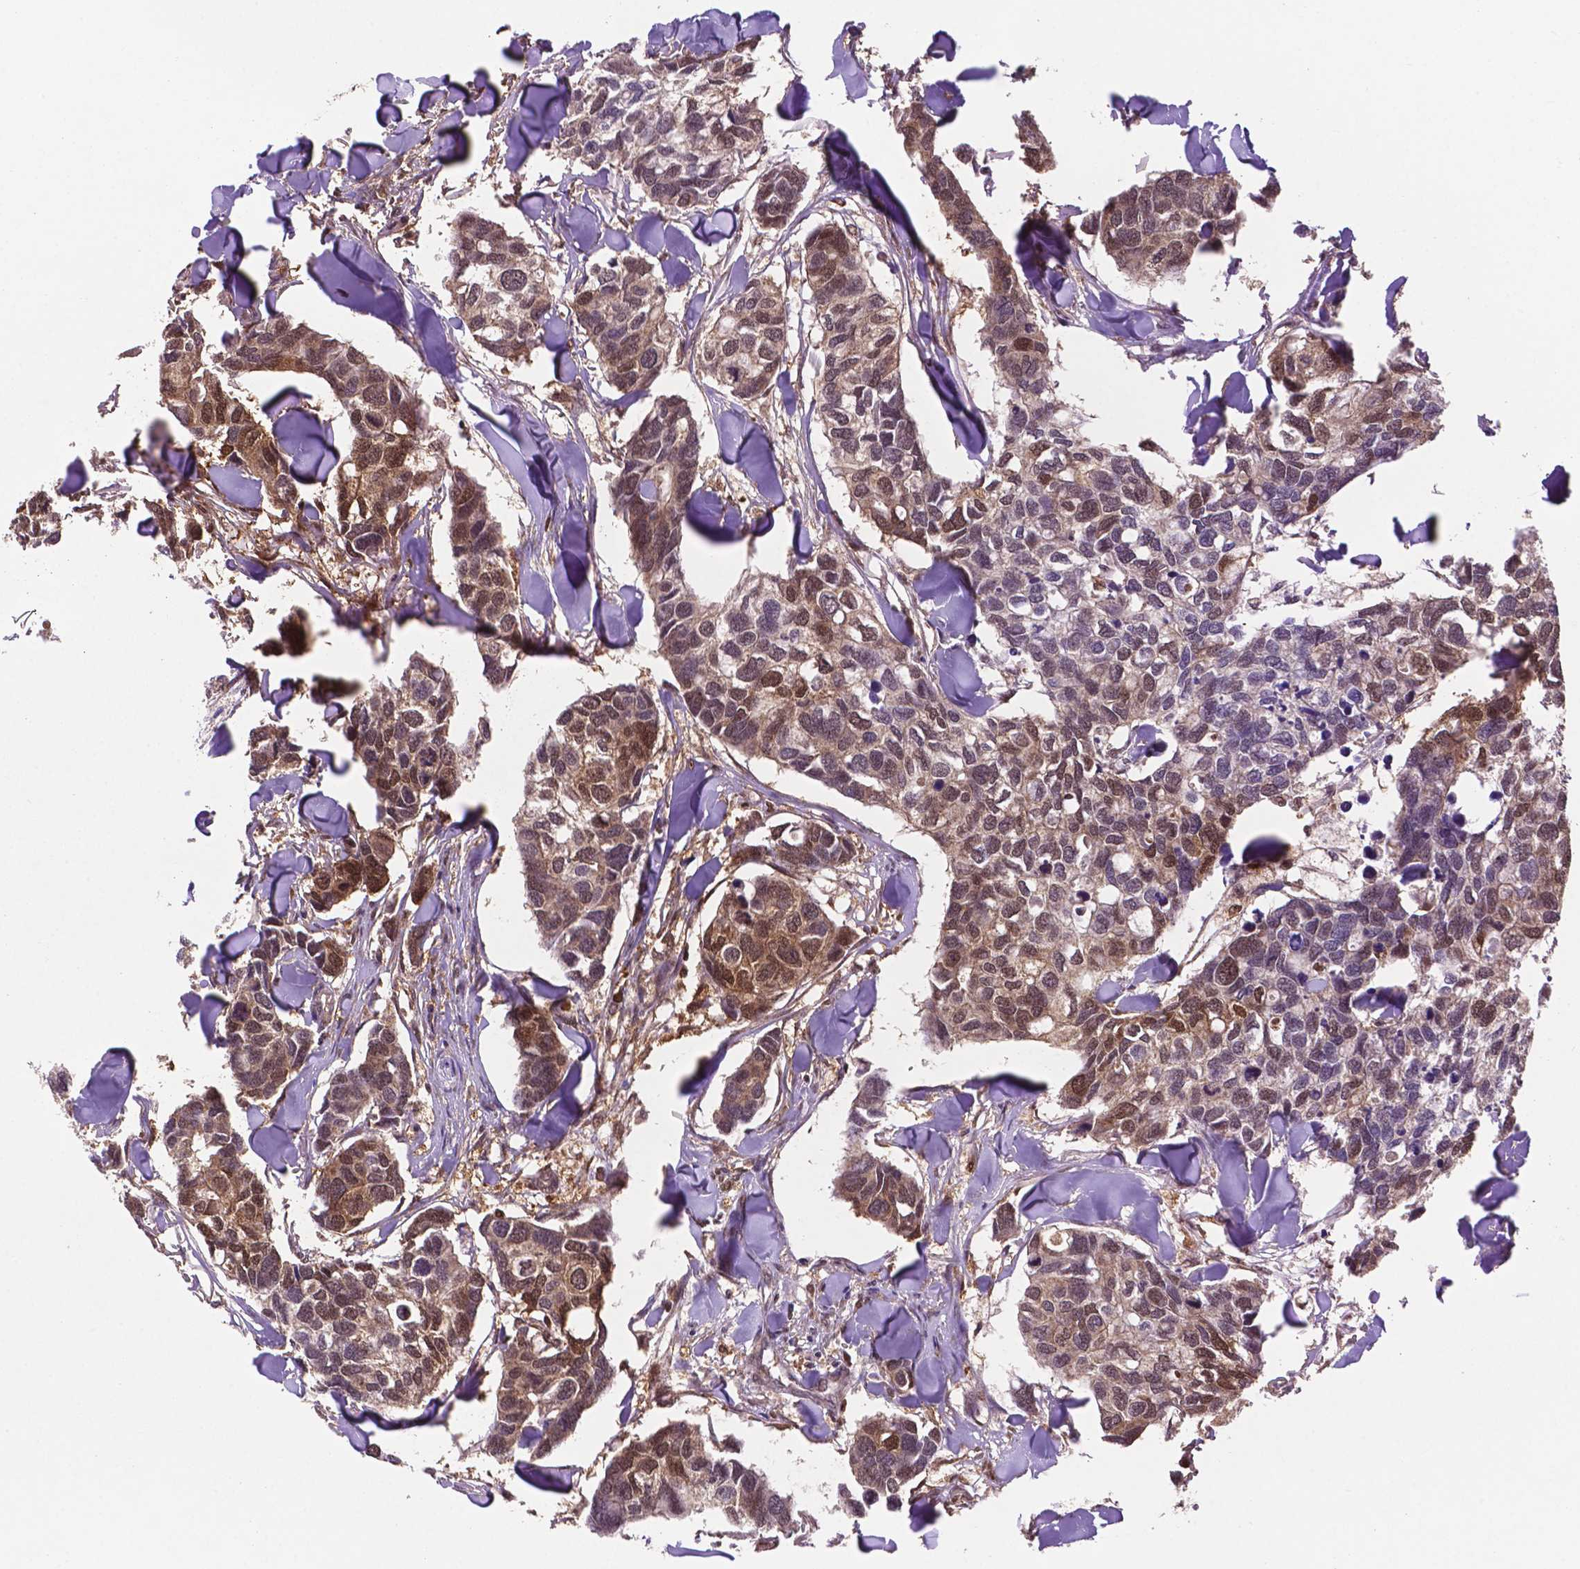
{"staining": {"intensity": "moderate", "quantity": "25%-75%", "location": "cytoplasmic/membranous,nuclear"}, "tissue": "breast cancer", "cell_type": "Tumor cells", "image_type": "cancer", "snomed": [{"axis": "morphology", "description": "Duct carcinoma"}, {"axis": "topography", "description": "Breast"}], "caption": "Human breast invasive ductal carcinoma stained with a protein marker reveals moderate staining in tumor cells.", "gene": "UBE2L6", "patient": {"sex": "female", "age": 83}}